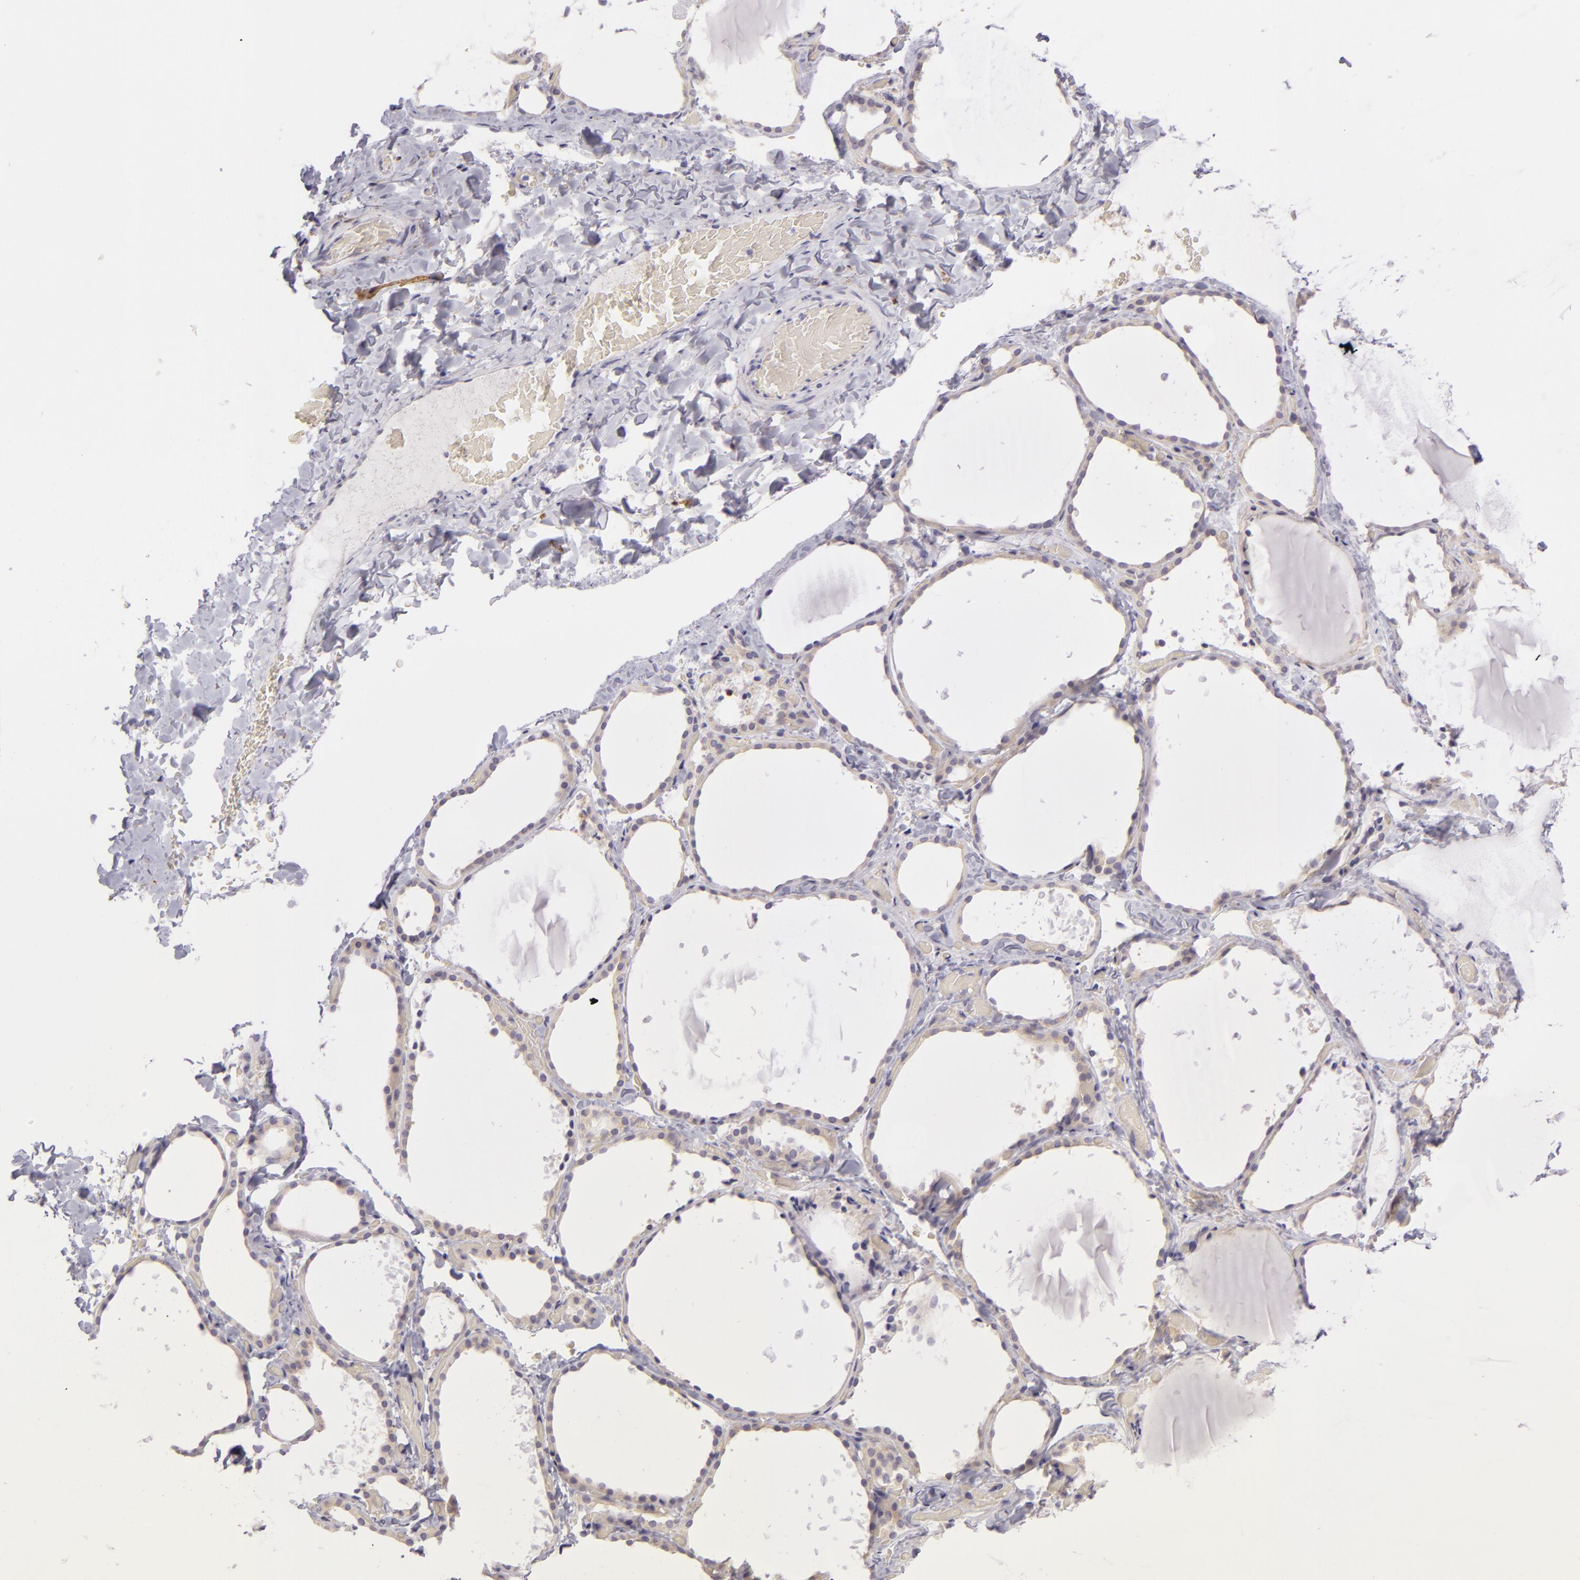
{"staining": {"intensity": "weak", "quantity": ">75%", "location": "cytoplasmic/membranous"}, "tissue": "thyroid gland", "cell_type": "Glandular cells", "image_type": "normal", "snomed": [{"axis": "morphology", "description": "Normal tissue, NOS"}, {"axis": "topography", "description": "Thyroid gland"}], "caption": "Immunohistochemistry staining of unremarkable thyroid gland, which reveals low levels of weak cytoplasmic/membranous positivity in about >75% of glandular cells indicating weak cytoplasmic/membranous protein positivity. The staining was performed using DAB (3,3'-diaminobenzidine) (brown) for protein detection and nuclei were counterstained in hematoxylin (blue).", "gene": "ZC3H7B", "patient": {"sex": "female", "age": 22}}